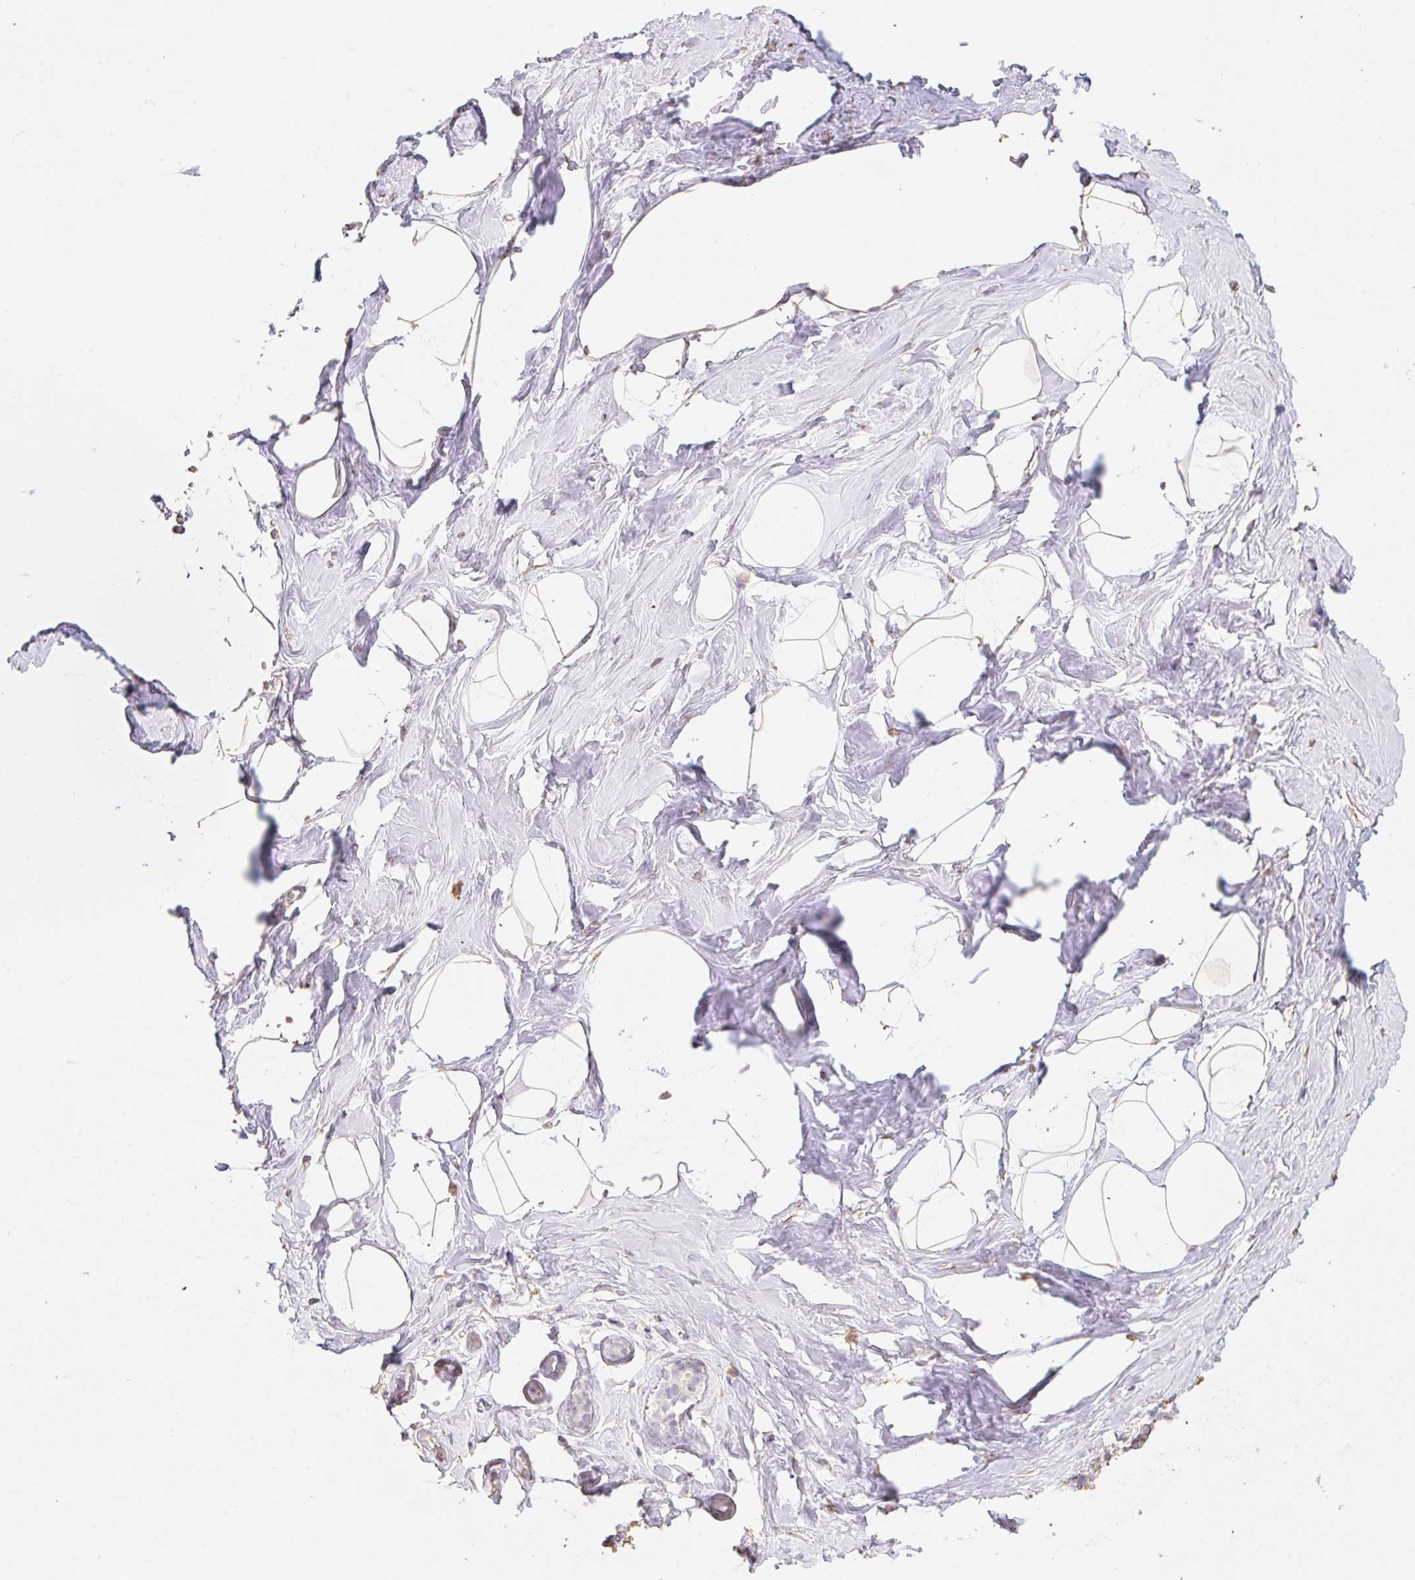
{"staining": {"intensity": "negative", "quantity": "none", "location": "none"}, "tissue": "breast", "cell_type": "Adipocytes", "image_type": "normal", "snomed": [{"axis": "morphology", "description": "Normal tissue, NOS"}, {"axis": "topography", "description": "Breast"}], "caption": "An immunohistochemistry image of benign breast is shown. There is no staining in adipocytes of breast.", "gene": "MBOAT7", "patient": {"sex": "female", "age": 32}}